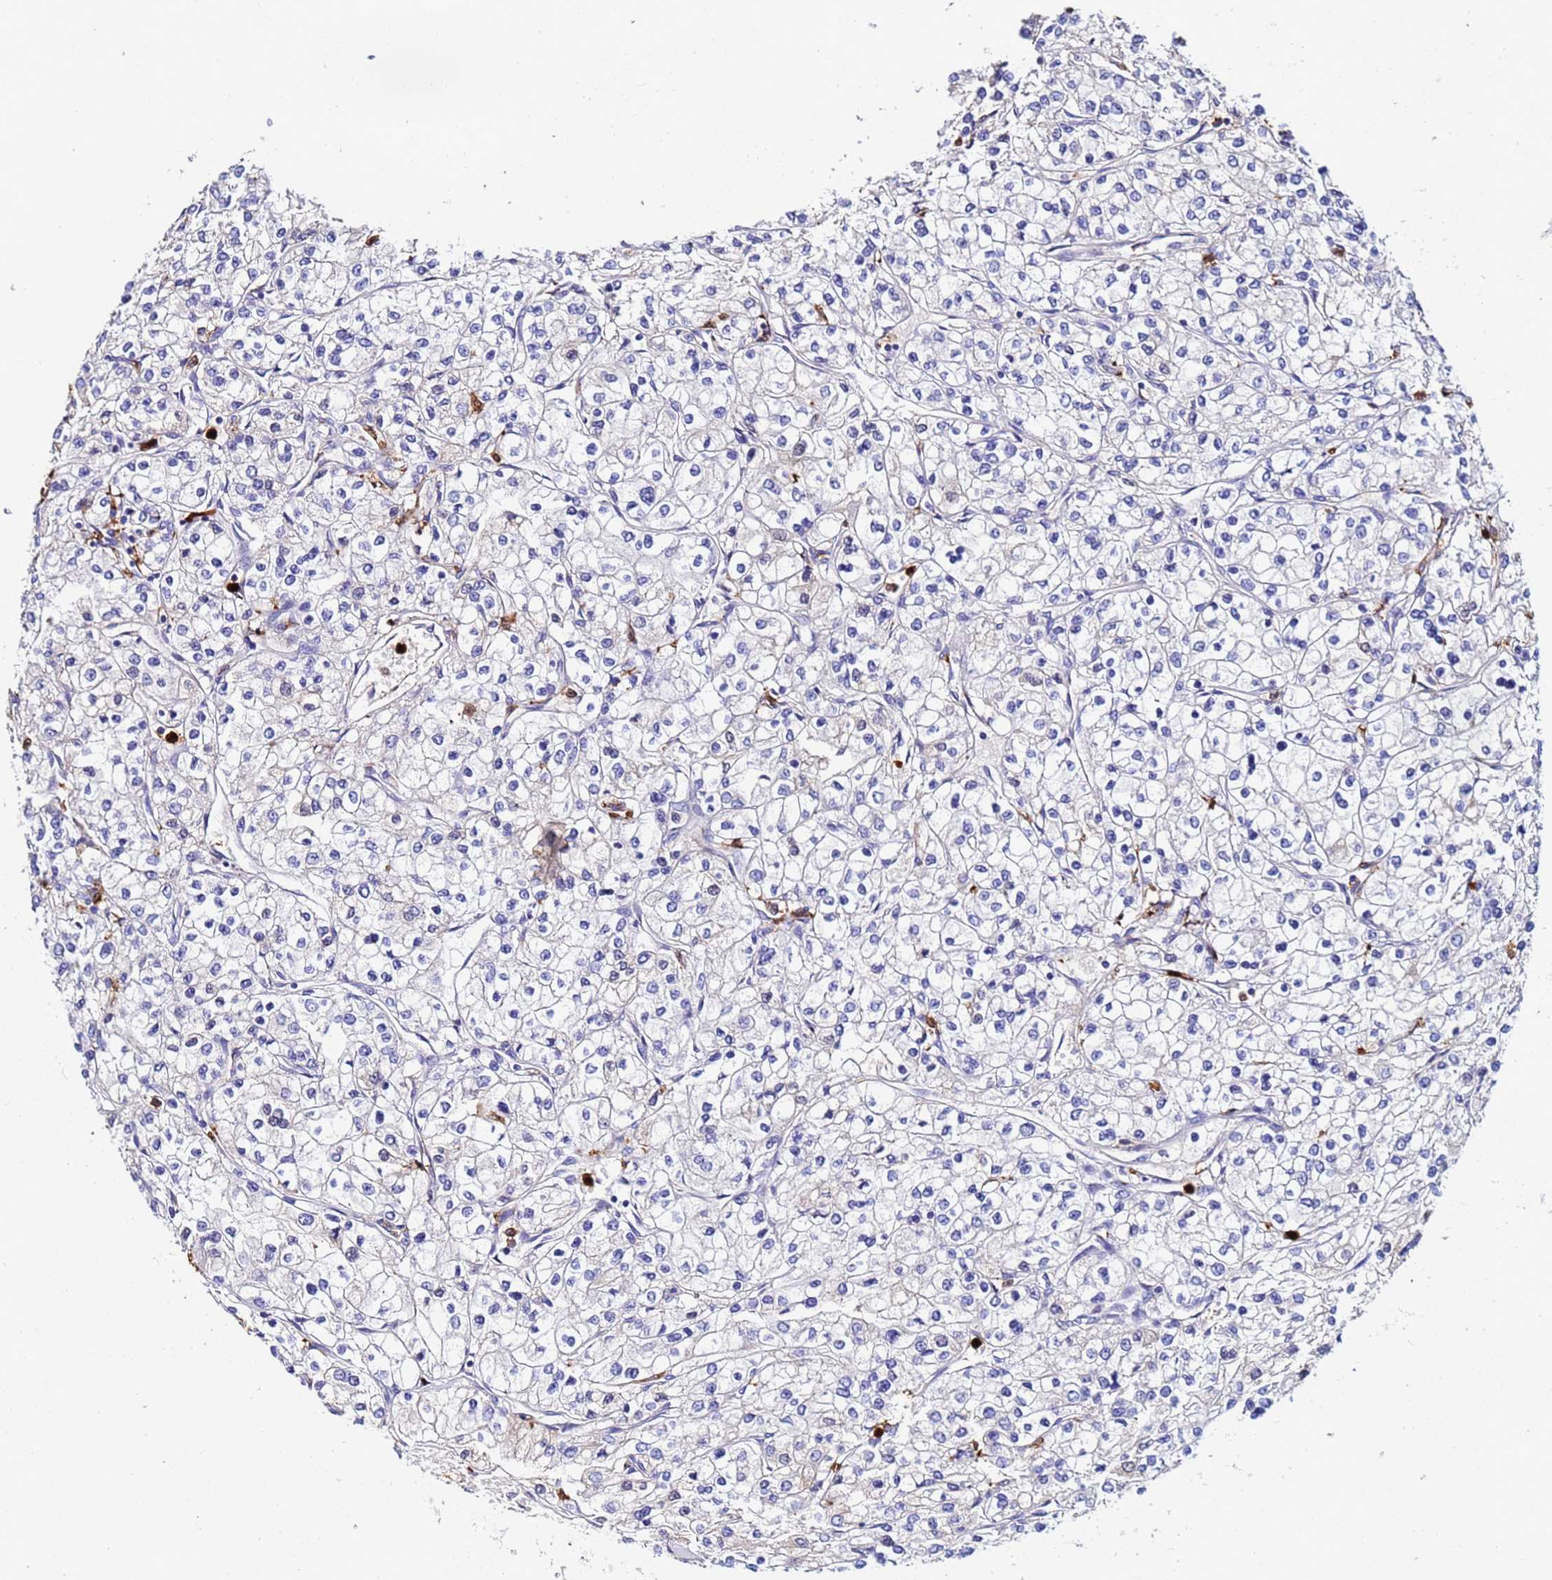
{"staining": {"intensity": "negative", "quantity": "none", "location": "none"}, "tissue": "renal cancer", "cell_type": "Tumor cells", "image_type": "cancer", "snomed": [{"axis": "morphology", "description": "Adenocarcinoma, NOS"}, {"axis": "topography", "description": "Kidney"}], "caption": "Protein analysis of adenocarcinoma (renal) demonstrates no significant expression in tumor cells.", "gene": "TUBAL3", "patient": {"sex": "male", "age": 80}}